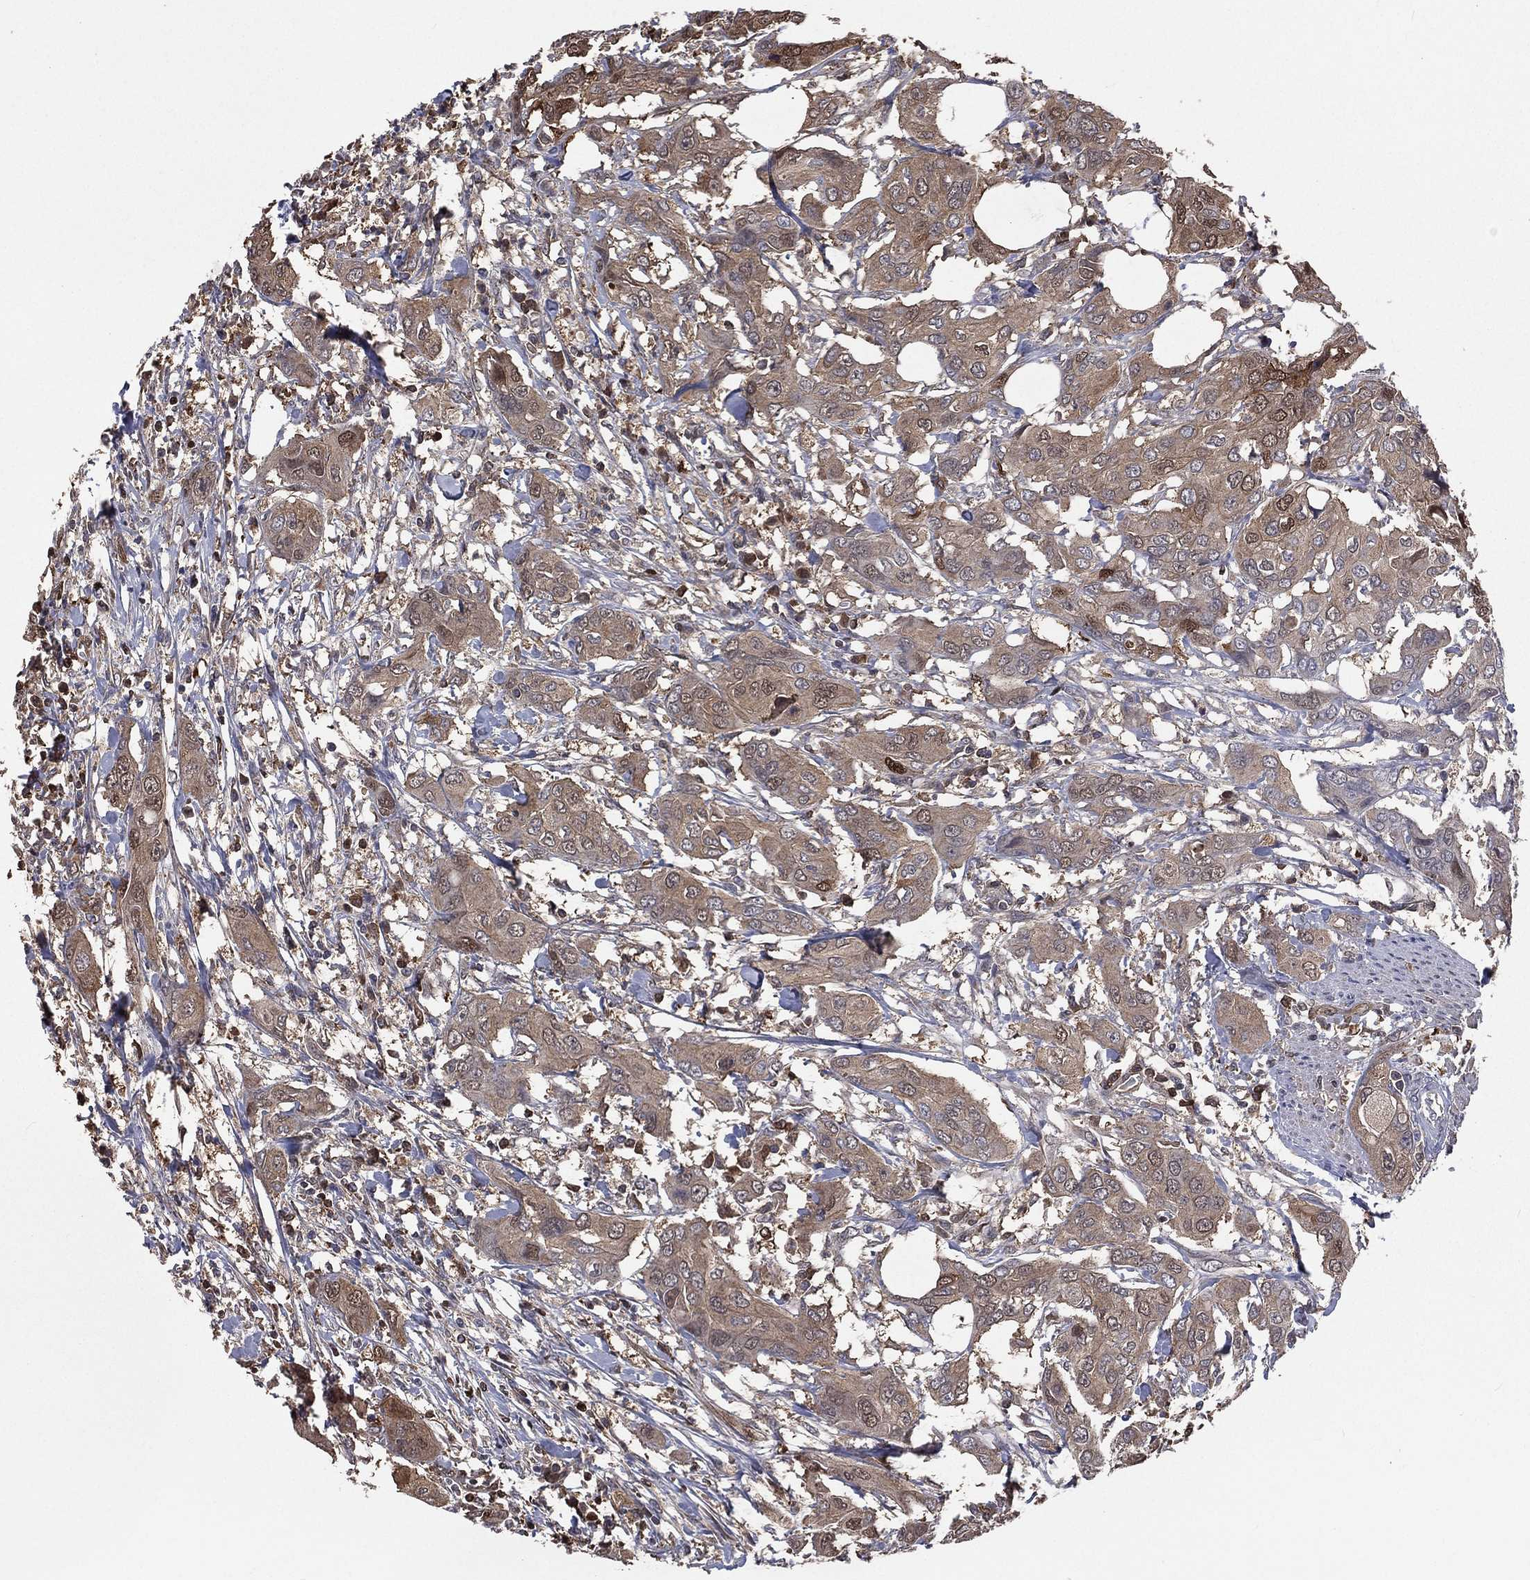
{"staining": {"intensity": "negative", "quantity": "none", "location": "none"}, "tissue": "urothelial cancer", "cell_type": "Tumor cells", "image_type": "cancer", "snomed": [{"axis": "morphology", "description": "Urothelial carcinoma, NOS"}, {"axis": "morphology", "description": "Urothelial carcinoma, High grade"}, {"axis": "topography", "description": "Urinary bladder"}], "caption": "Urothelial cancer stained for a protein using IHC demonstrates no positivity tumor cells.", "gene": "TBC1D2", "patient": {"sex": "male", "age": 63}}